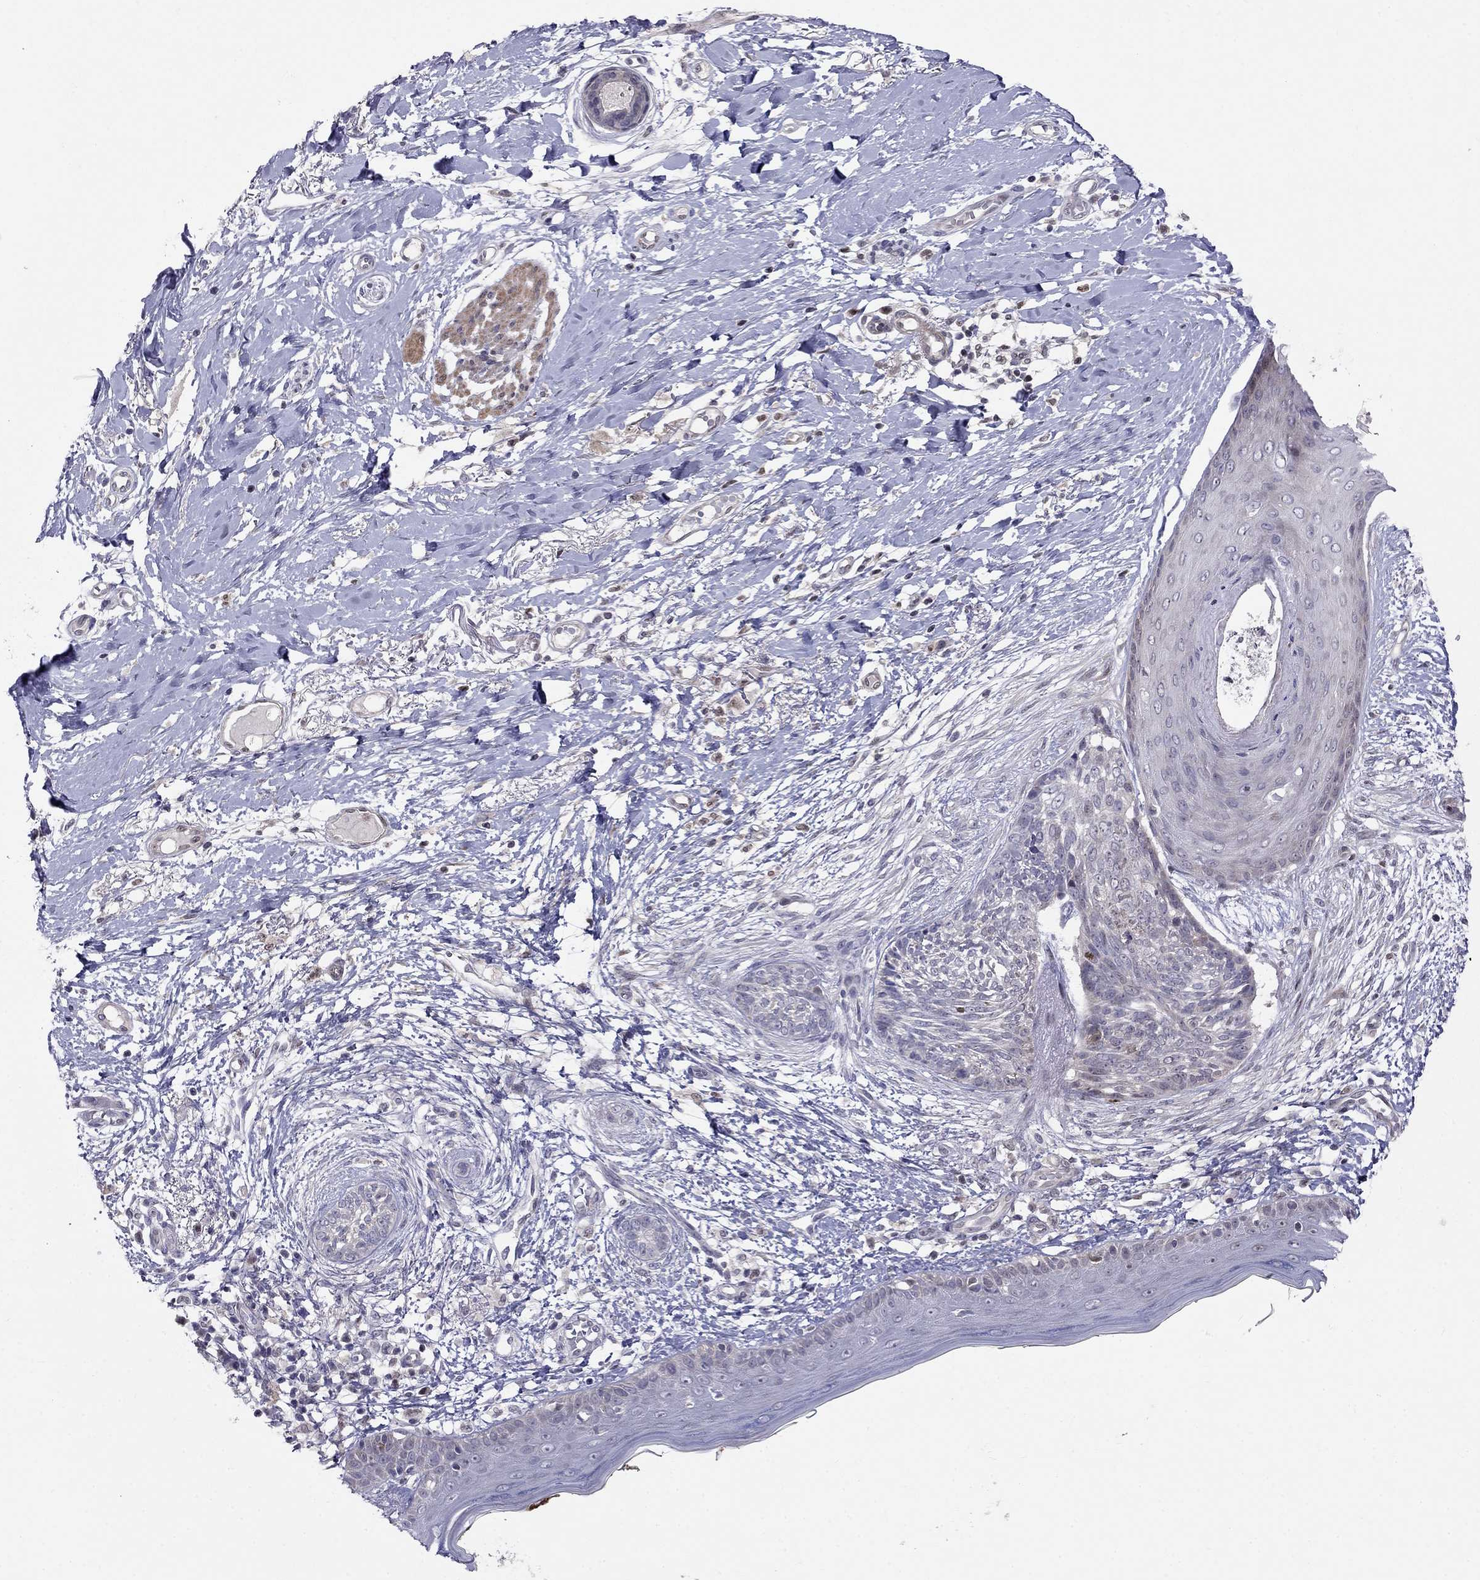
{"staining": {"intensity": "negative", "quantity": "none", "location": "none"}, "tissue": "skin cancer", "cell_type": "Tumor cells", "image_type": "cancer", "snomed": [{"axis": "morphology", "description": "Normal tissue, NOS"}, {"axis": "morphology", "description": "Basal cell carcinoma"}, {"axis": "topography", "description": "Skin"}], "caption": "Basal cell carcinoma (skin) was stained to show a protein in brown. There is no significant positivity in tumor cells.", "gene": "LRRC39", "patient": {"sex": "male", "age": 84}}